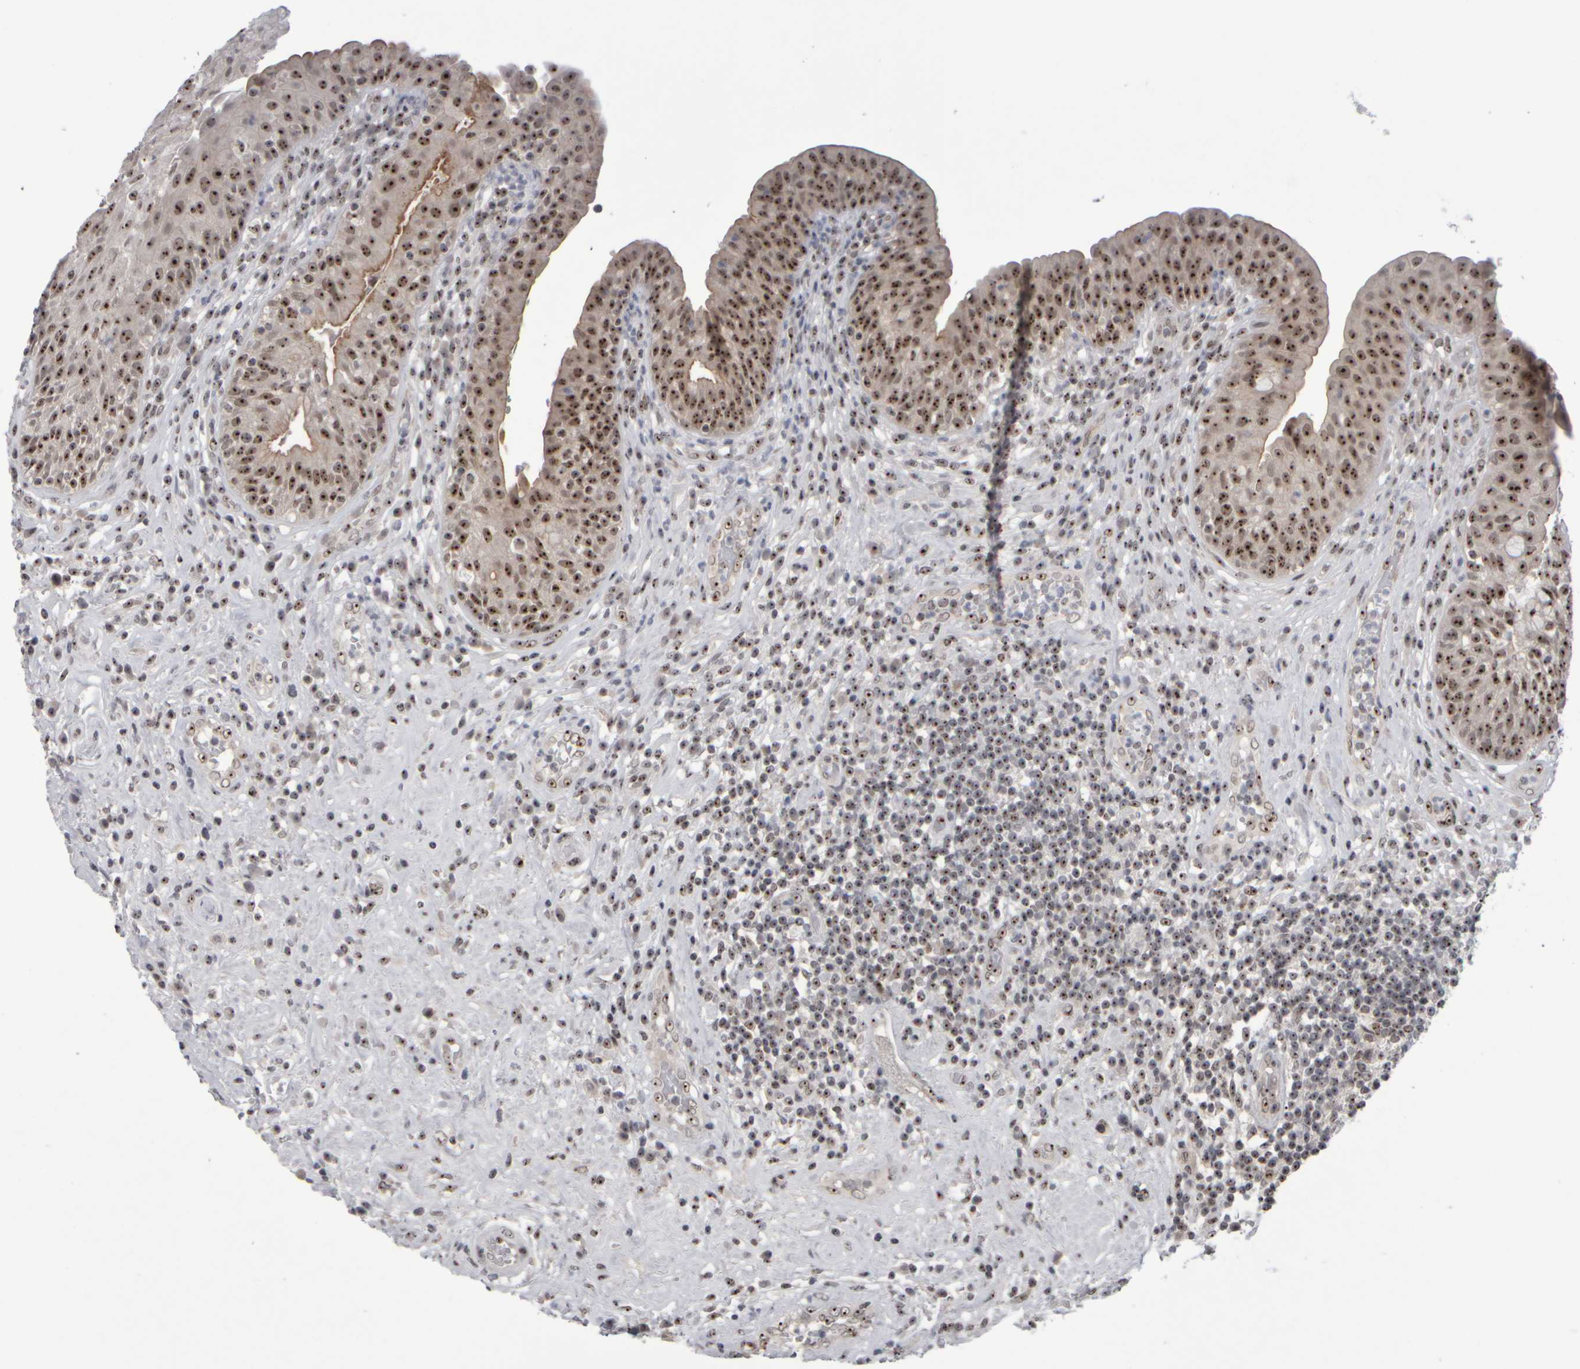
{"staining": {"intensity": "strong", "quantity": ">75%", "location": "nuclear"}, "tissue": "urinary bladder", "cell_type": "Urothelial cells", "image_type": "normal", "snomed": [{"axis": "morphology", "description": "Normal tissue, NOS"}, {"axis": "topography", "description": "Urinary bladder"}], "caption": "Unremarkable urinary bladder demonstrates strong nuclear staining in approximately >75% of urothelial cells, visualized by immunohistochemistry. Nuclei are stained in blue.", "gene": "SURF6", "patient": {"sex": "female", "age": 62}}